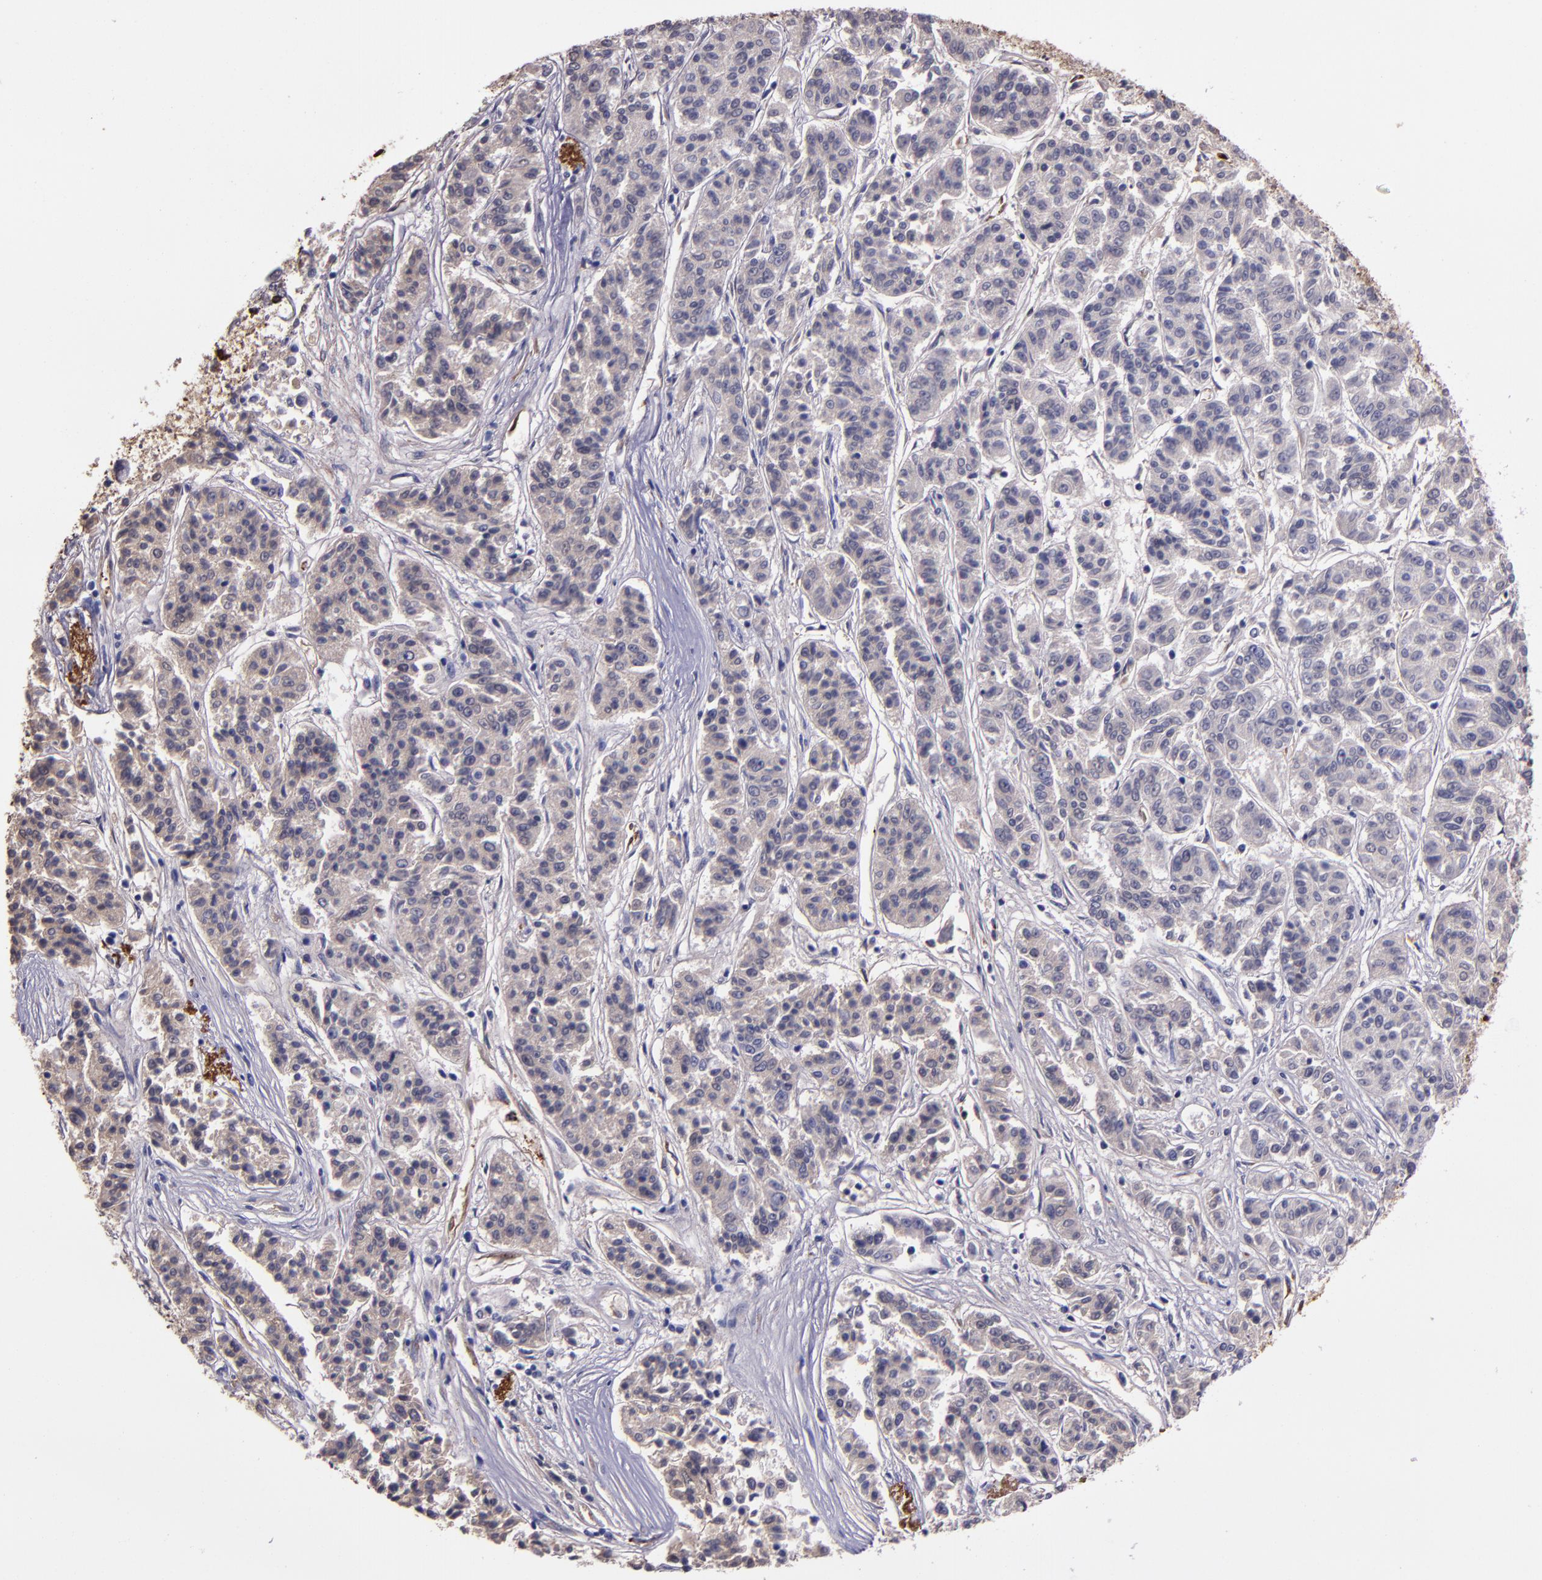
{"staining": {"intensity": "strong", "quantity": "<25%", "location": "cytoplasmic/membranous"}, "tissue": "lung cancer", "cell_type": "Tumor cells", "image_type": "cancer", "snomed": [{"axis": "morphology", "description": "Adenocarcinoma, NOS"}, {"axis": "topography", "description": "Lung"}], "caption": "DAB (3,3'-diaminobenzidine) immunohistochemical staining of lung cancer exhibits strong cytoplasmic/membranous protein expression in about <25% of tumor cells.", "gene": "A2M", "patient": {"sex": "male", "age": 84}}